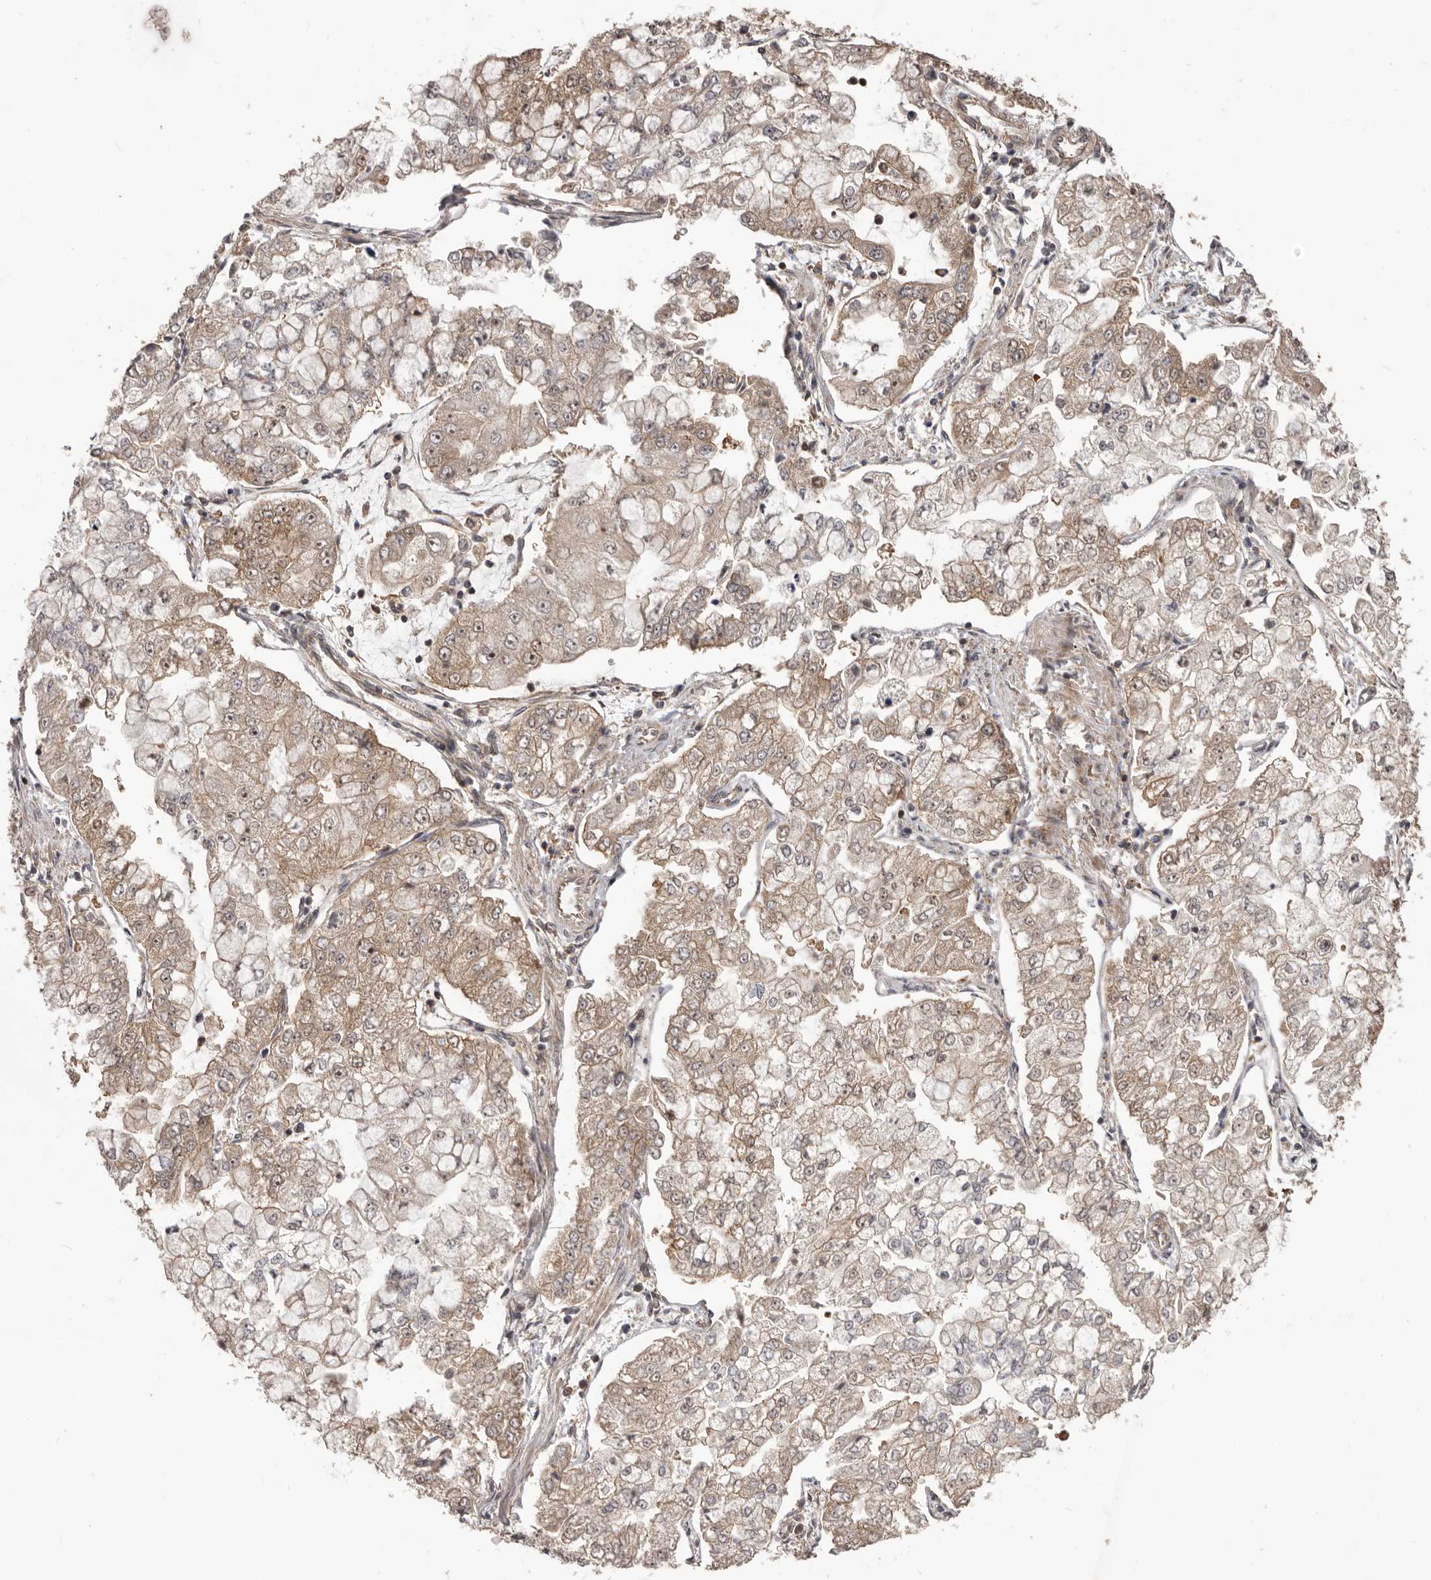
{"staining": {"intensity": "weak", "quantity": ">75%", "location": "cytoplasmic/membranous"}, "tissue": "stomach cancer", "cell_type": "Tumor cells", "image_type": "cancer", "snomed": [{"axis": "morphology", "description": "Adenocarcinoma, NOS"}, {"axis": "topography", "description": "Stomach"}], "caption": "Stomach cancer (adenocarcinoma) stained with a protein marker reveals weak staining in tumor cells.", "gene": "HBS1L", "patient": {"sex": "male", "age": 76}}